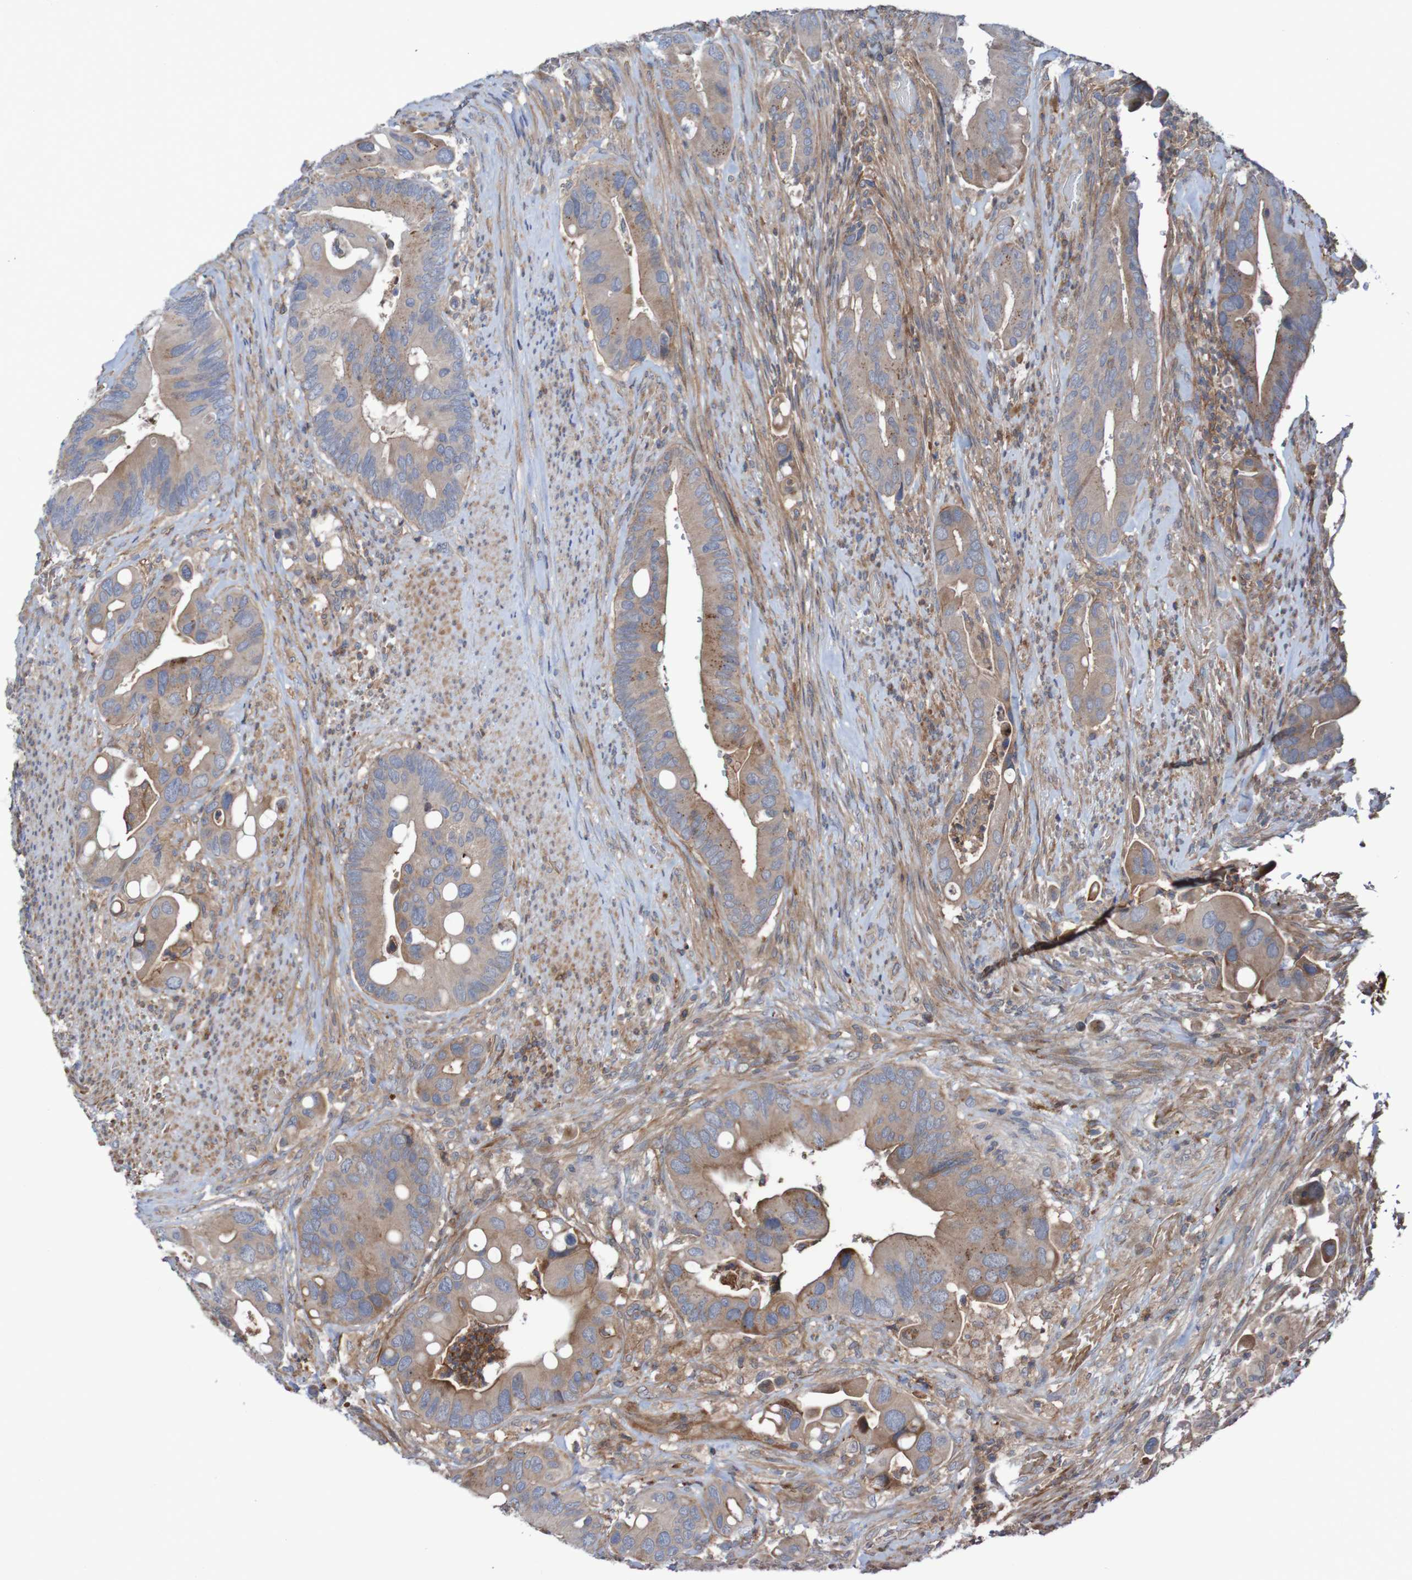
{"staining": {"intensity": "moderate", "quantity": ">75%", "location": "cytoplasmic/membranous"}, "tissue": "colorectal cancer", "cell_type": "Tumor cells", "image_type": "cancer", "snomed": [{"axis": "morphology", "description": "Adenocarcinoma, NOS"}, {"axis": "topography", "description": "Rectum"}], "caption": "The immunohistochemical stain highlights moderate cytoplasmic/membranous staining in tumor cells of colorectal cancer (adenocarcinoma) tissue.", "gene": "PDGFB", "patient": {"sex": "female", "age": 57}}